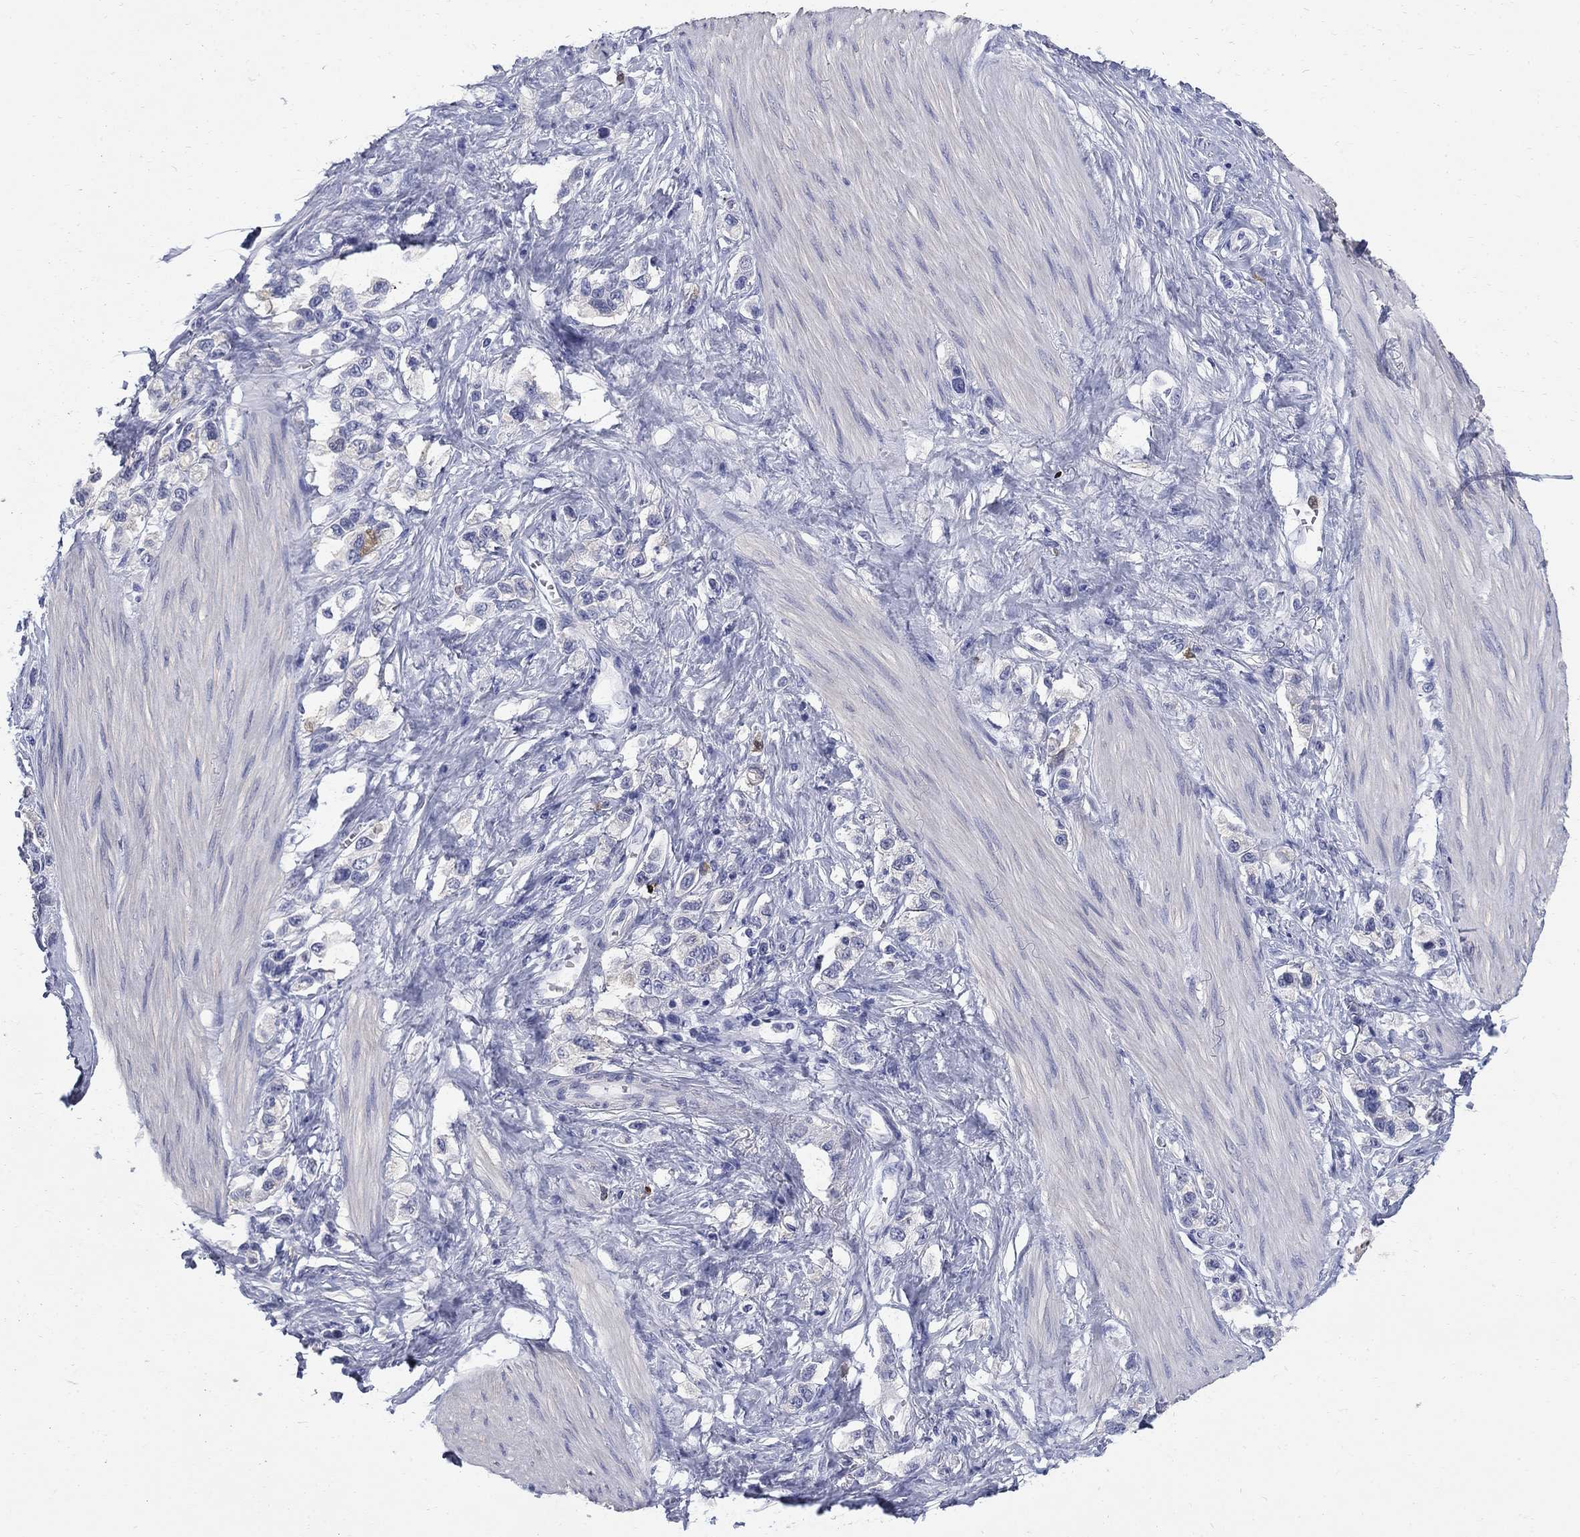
{"staining": {"intensity": "negative", "quantity": "none", "location": "none"}, "tissue": "stomach cancer", "cell_type": "Tumor cells", "image_type": "cancer", "snomed": [{"axis": "morphology", "description": "Normal tissue, NOS"}, {"axis": "morphology", "description": "Adenocarcinoma, NOS"}, {"axis": "morphology", "description": "Adenocarcinoma, High grade"}, {"axis": "topography", "description": "Stomach, upper"}, {"axis": "topography", "description": "Stomach"}], "caption": "Tumor cells are negative for protein expression in human stomach high-grade adenocarcinoma.", "gene": "SERPINB2", "patient": {"sex": "female", "age": 65}}